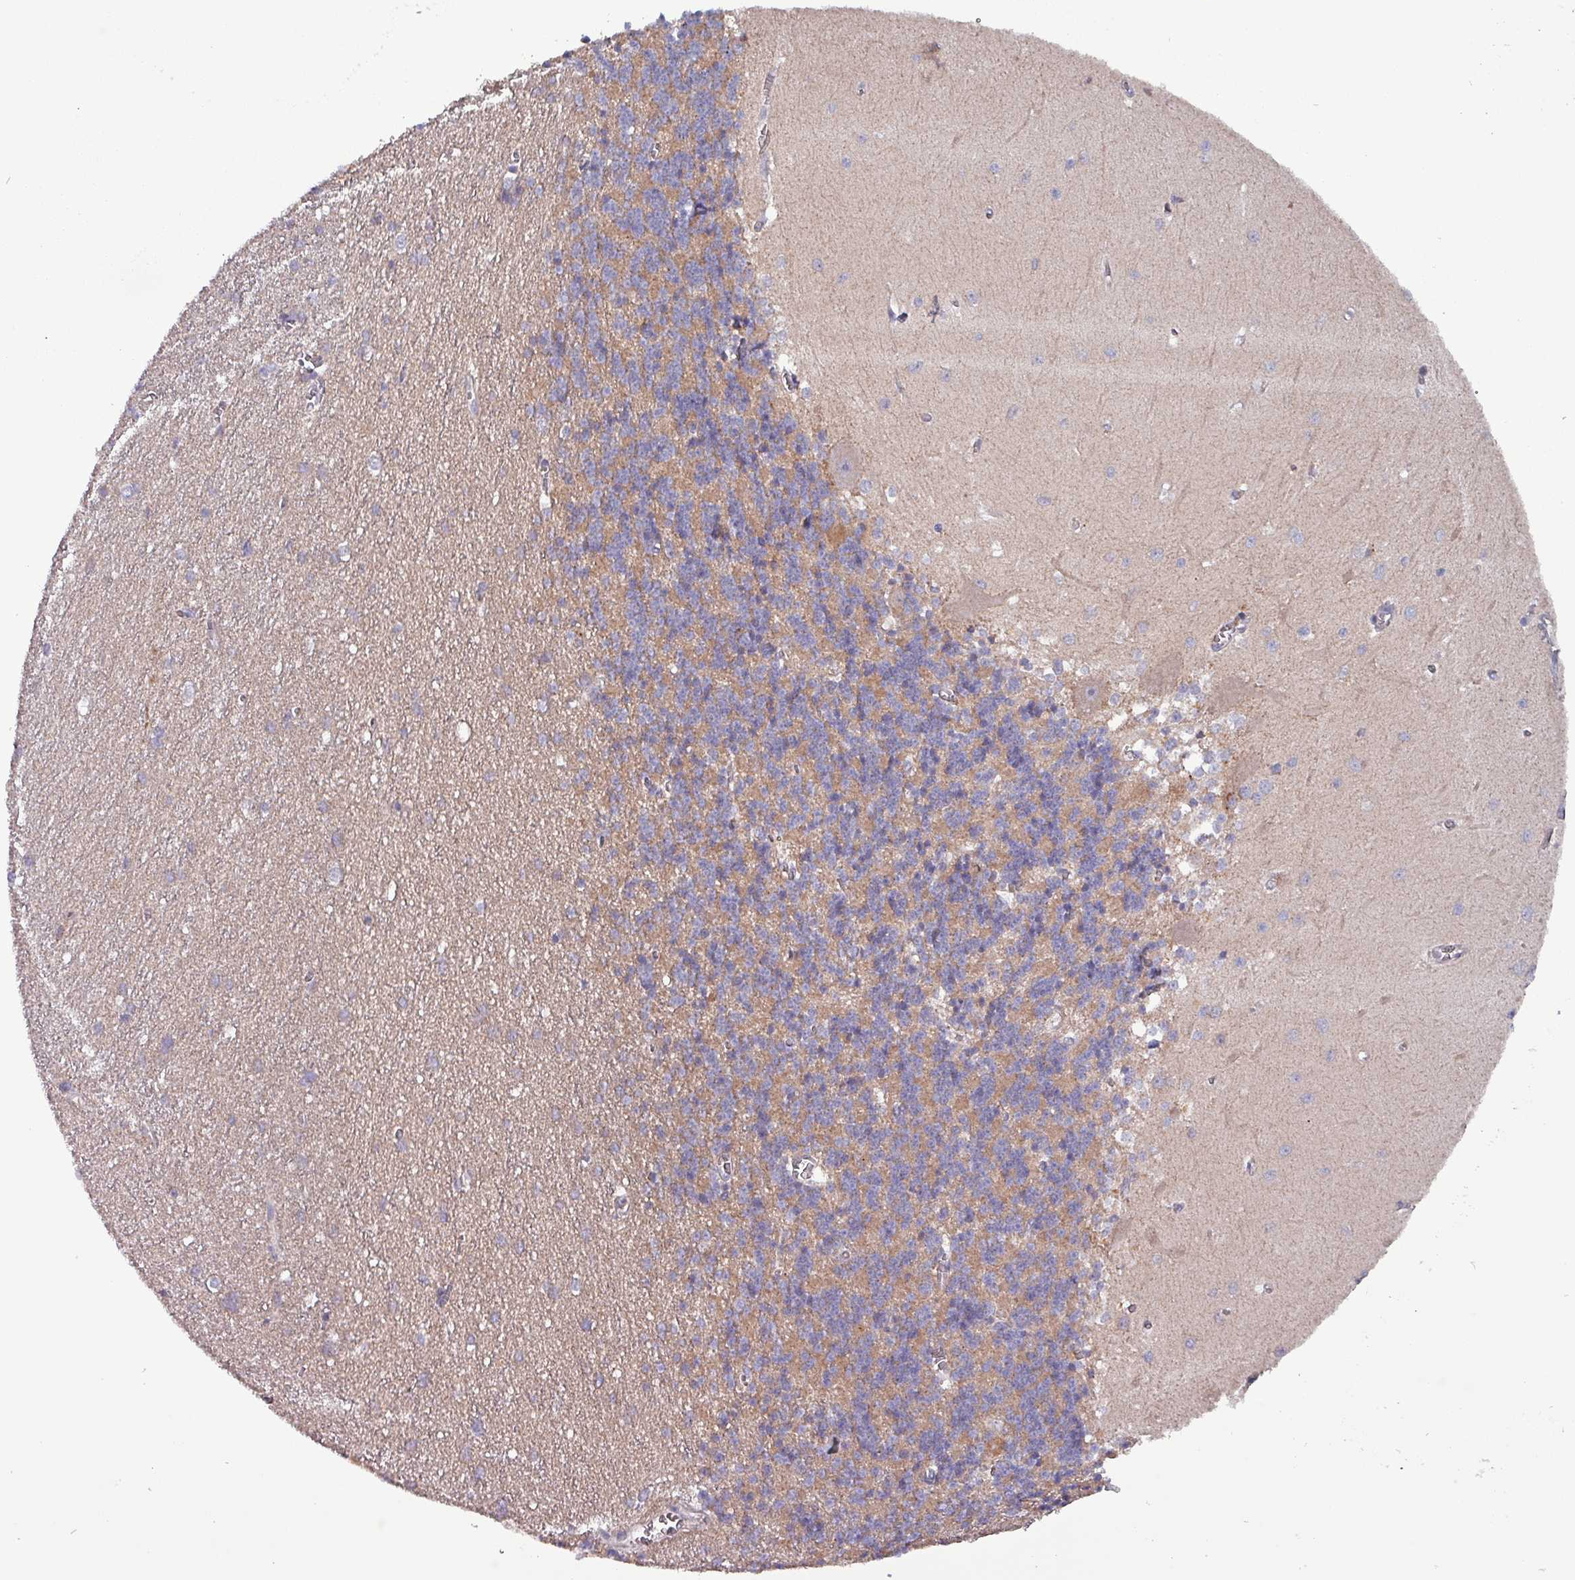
{"staining": {"intensity": "negative", "quantity": "none", "location": "none"}, "tissue": "cerebellum", "cell_type": "Cells in granular layer", "image_type": "normal", "snomed": [{"axis": "morphology", "description": "Normal tissue, NOS"}, {"axis": "topography", "description": "Cerebellum"}], "caption": "Immunohistochemical staining of normal cerebellum exhibits no significant staining in cells in granular layer.", "gene": "ZNF322", "patient": {"sex": "male", "age": 37}}